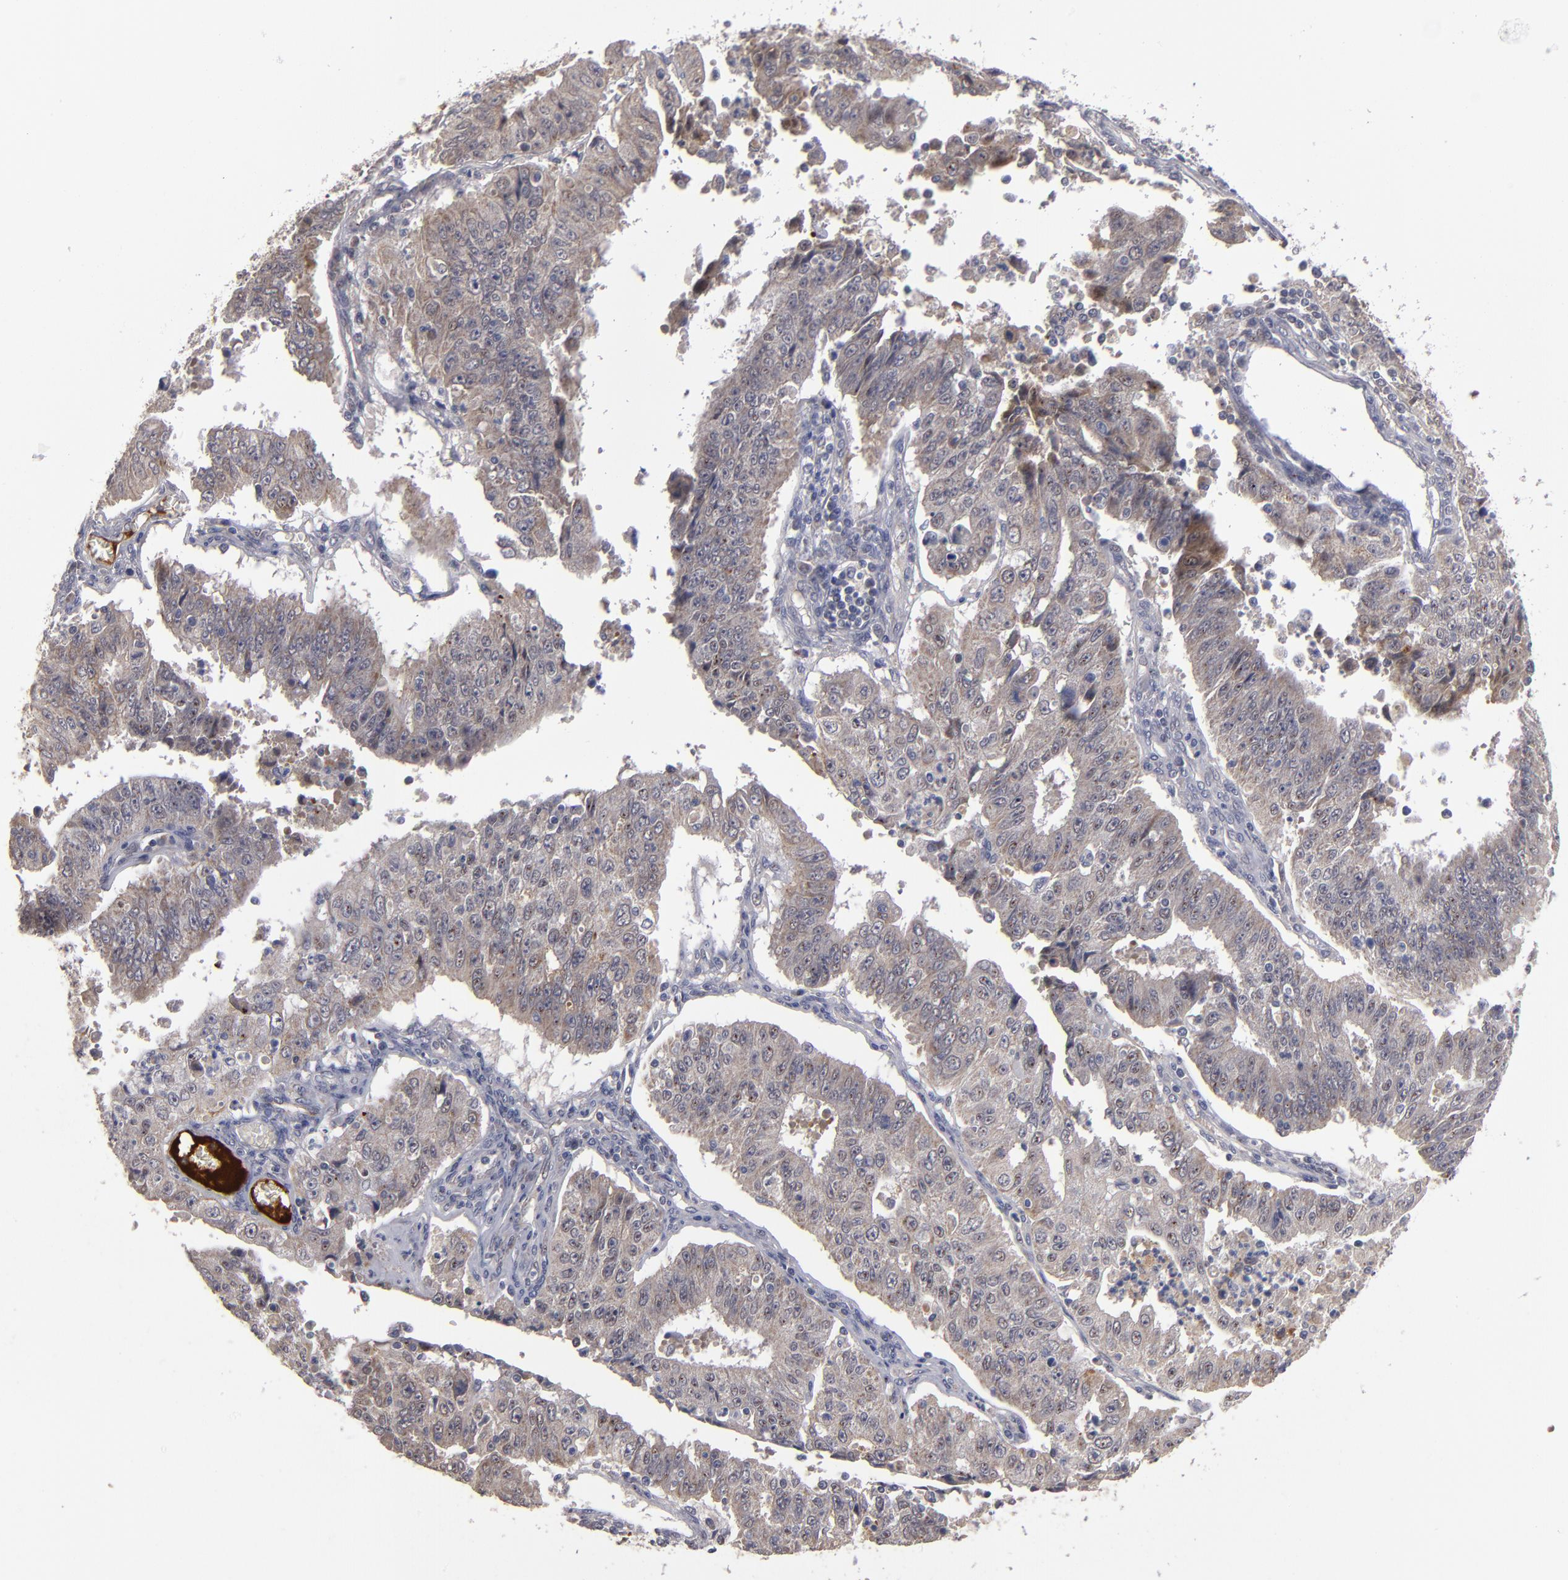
{"staining": {"intensity": "weak", "quantity": "25%-75%", "location": "cytoplasmic/membranous"}, "tissue": "endometrial cancer", "cell_type": "Tumor cells", "image_type": "cancer", "snomed": [{"axis": "morphology", "description": "Adenocarcinoma, NOS"}, {"axis": "topography", "description": "Endometrium"}], "caption": "Endometrial adenocarcinoma stained with DAB (3,3'-diaminobenzidine) immunohistochemistry reveals low levels of weak cytoplasmic/membranous positivity in approximately 25%-75% of tumor cells. The protein of interest is shown in brown color, while the nuclei are stained blue.", "gene": "EXD2", "patient": {"sex": "female", "age": 42}}